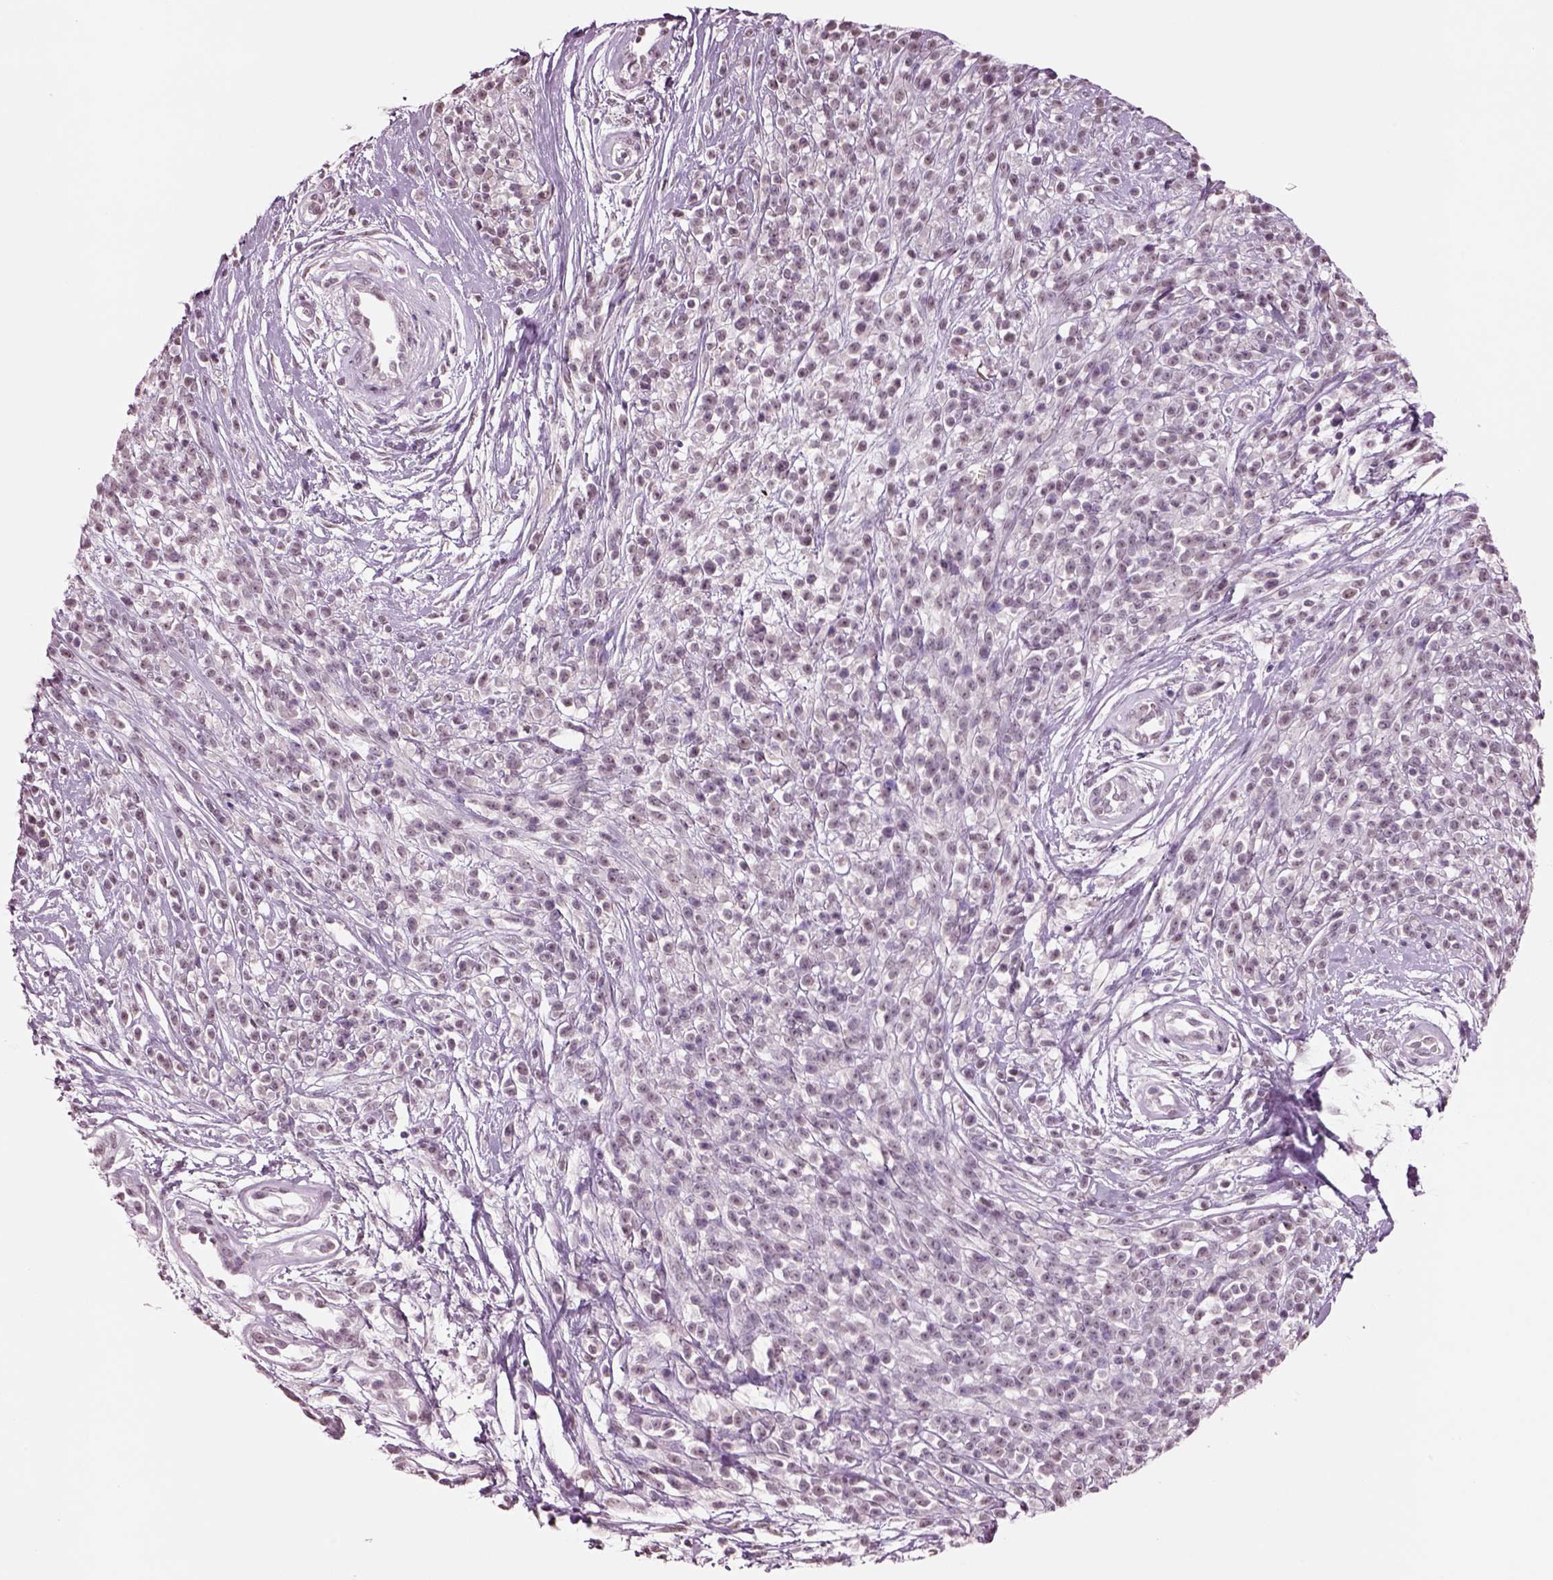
{"staining": {"intensity": "negative", "quantity": "none", "location": "none"}, "tissue": "melanoma", "cell_type": "Tumor cells", "image_type": "cancer", "snomed": [{"axis": "morphology", "description": "Malignant melanoma, NOS"}, {"axis": "topography", "description": "Skin"}, {"axis": "topography", "description": "Skin of trunk"}], "caption": "Protein analysis of malignant melanoma shows no significant expression in tumor cells. (DAB (3,3'-diaminobenzidine) immunohistochemistry (IHC) with hematoxylin counter stain).", "gene": "SEPHS1", "patient": {"sex": "male", "age": 74}}